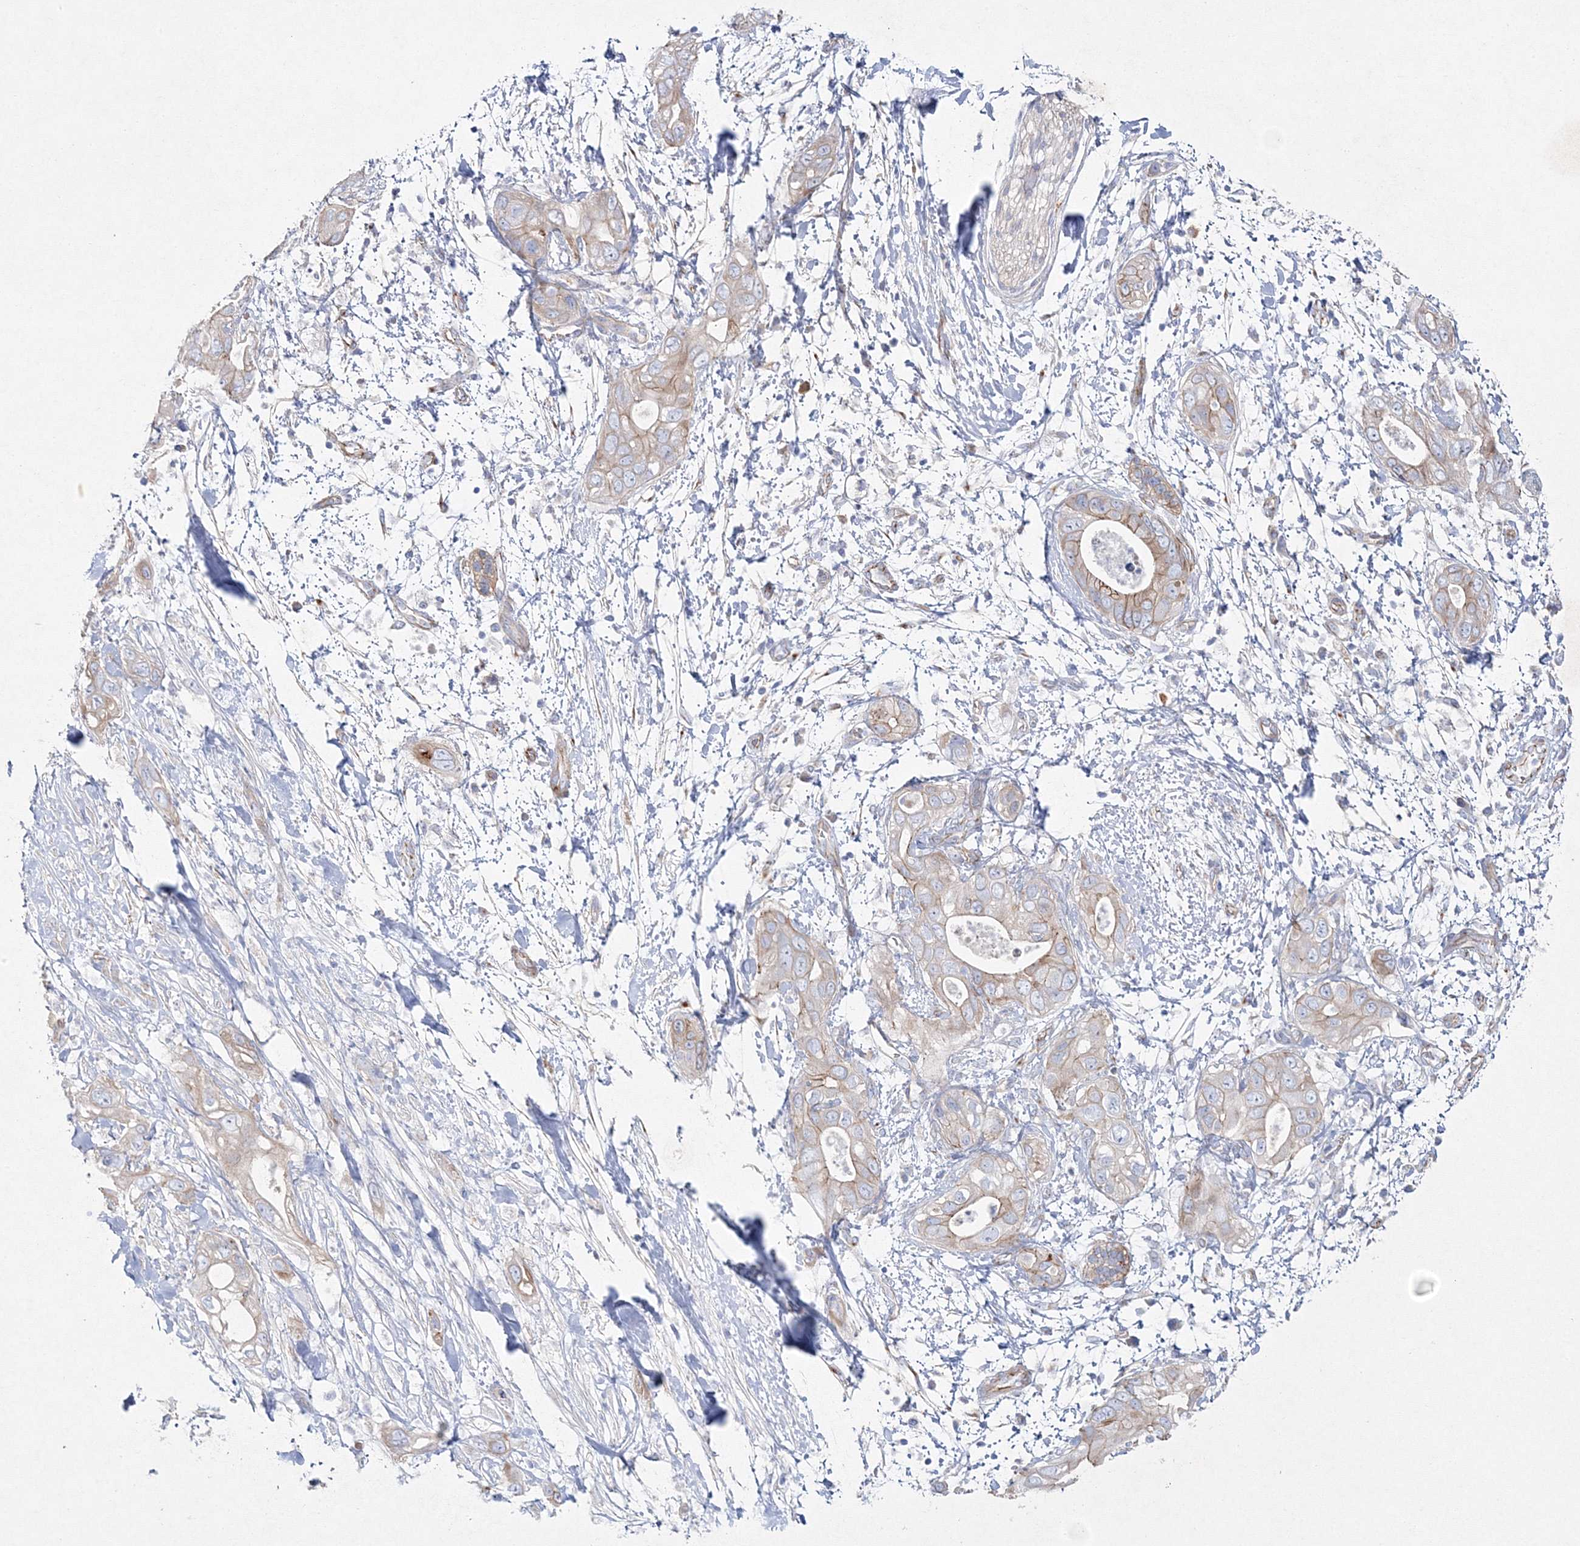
{"staining": {"intensity": "moderate", "quantity": "25%-75%", "location": "cytoplasmic/membranous"}, "tissue": "pancreatic cancer", "cell_type": "Tumor cells", "image_type": "cancer", "snomed": [{"axis": "morphology", "description": "Adenocarcinoma, NOS"}, {"axis": "topography", "description": "Pancreas"}], "caption": "Pancreatic cancer stained with DAB immunohistochemistry demonstrates medium levels of moderate cytoplasmic/membranous positivity in about 25%-75% of tumor cells.", "gene": "NAA40", "patient": {"sex": "female", "age": 78}}